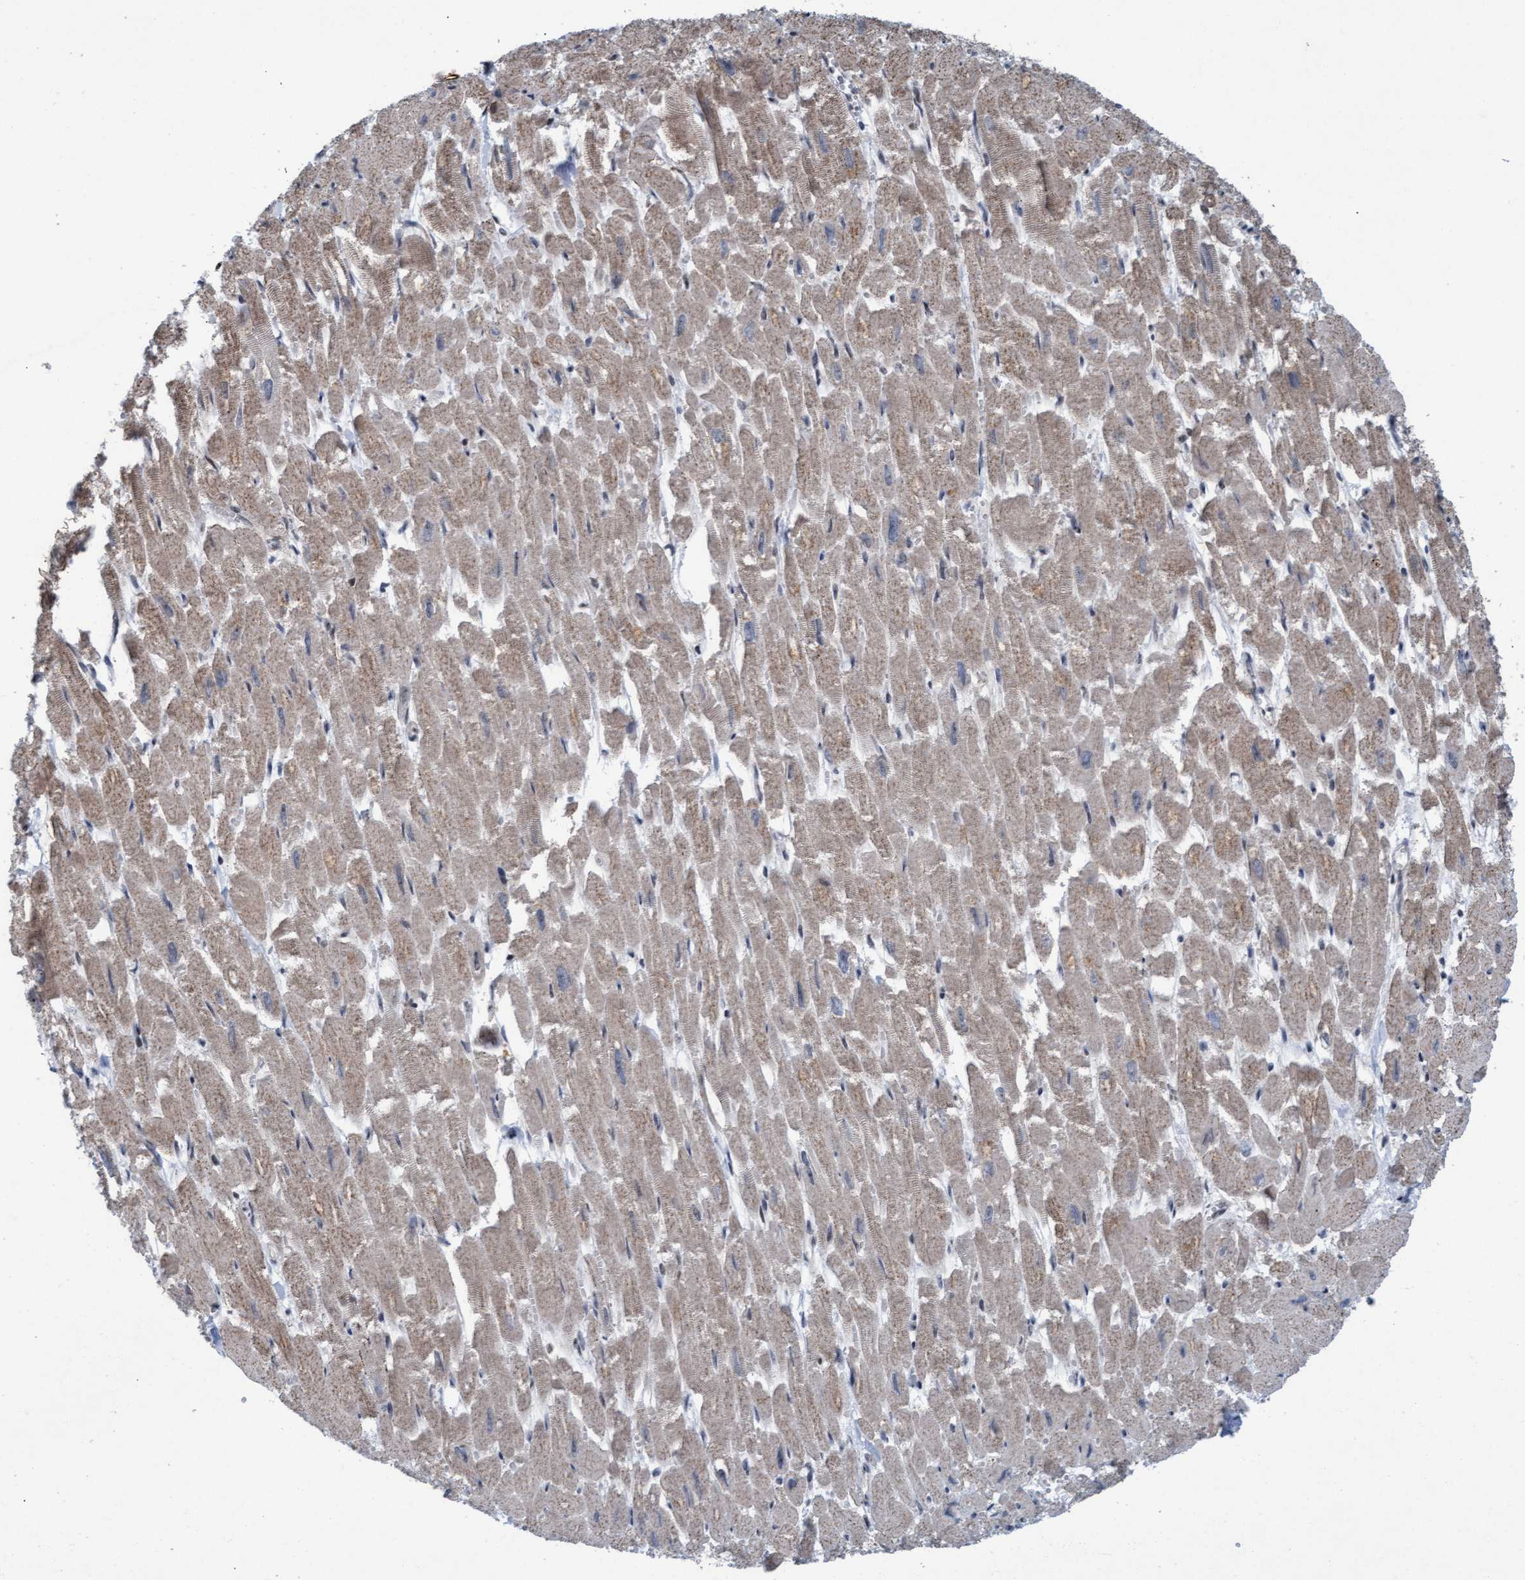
{"staining": {"intensity": "weak", "quantity": ">75%", "location": "cytoplasmic/membranous,nuclear"}, "tissue": "heart muscle", "cell_type": "Cardiomyocytes", "image_type": "normal", "snomed": [{"axis": "morphology", "description": "Normal tissue, NOS"}, {"axis": "topography", "description": "Heart"}], "caption": "DAB (3,3'-diaminobenzidine) immunohistochemical staining of normal heart muscle exhibits weak cytoplasmic/membranous,nuclear protein staining in about >75% of cardiomyocytes.", "gene": "CWC27", "patient": {"sex": "male", "age": 54}}